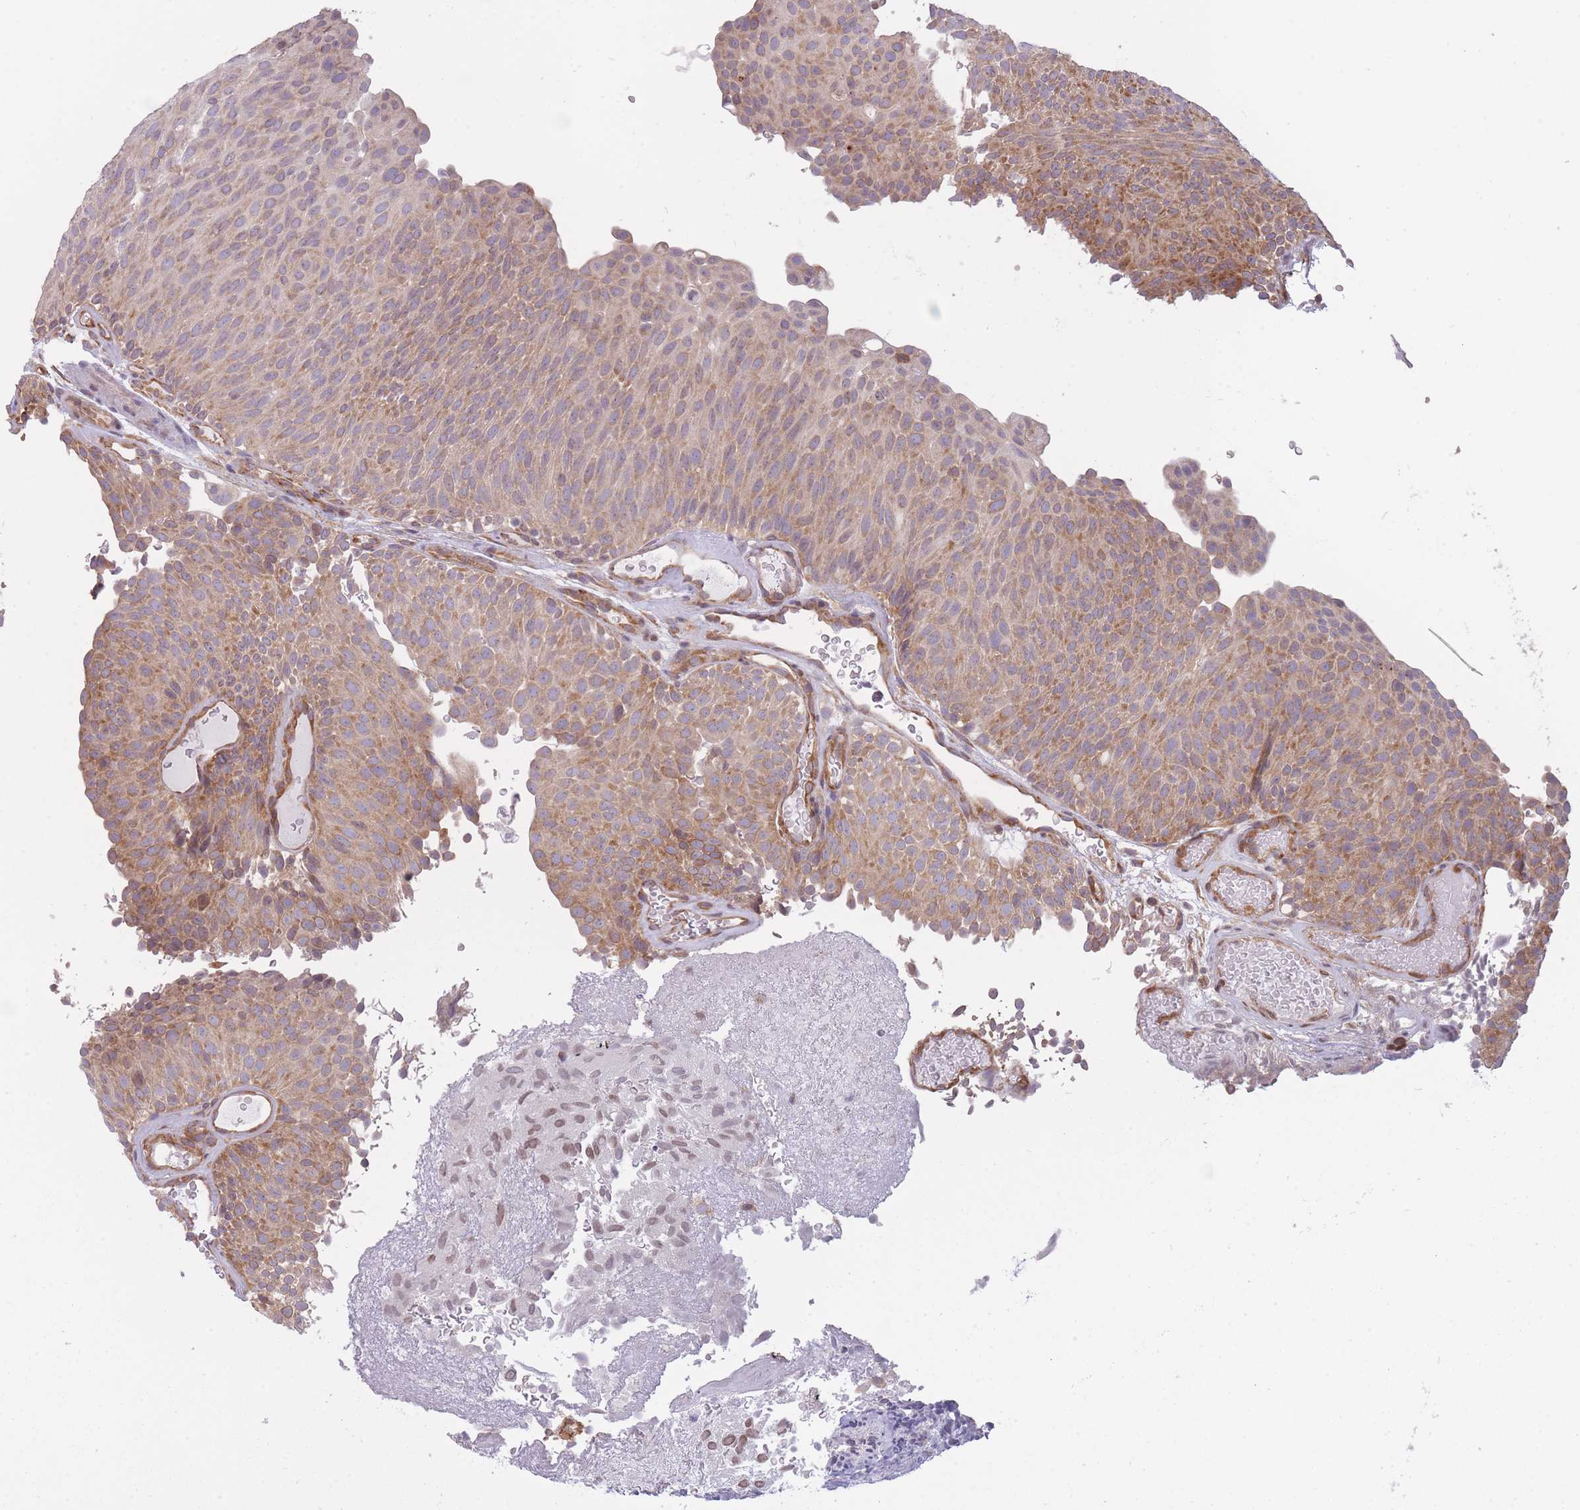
{"staining": {"intensity": "moderate", "quantity": ">75%", "location": "cytoplasmic/membranous"}, "tissue": "urothelial cancer", "cell_type": "Tumor cells", "image_type": "cancer", "snomed": [{"axis": "morphology", "description": "Urothelial carcinoma, Low grade"}, {"axis": "topography", "description": "Urinary bladder"}], "caption": "The histopathology image displays immunohistochemical staining of low-grade urothelial carcinoma. There is moderate cytoplasmic/membranous expression is seen in approximately >75% of tumor cells. Ihc stains the protein in brown and the nuclei are stained blue.", "gene": "CCDC124", "patient": {"sex": "male", "age": 78}}